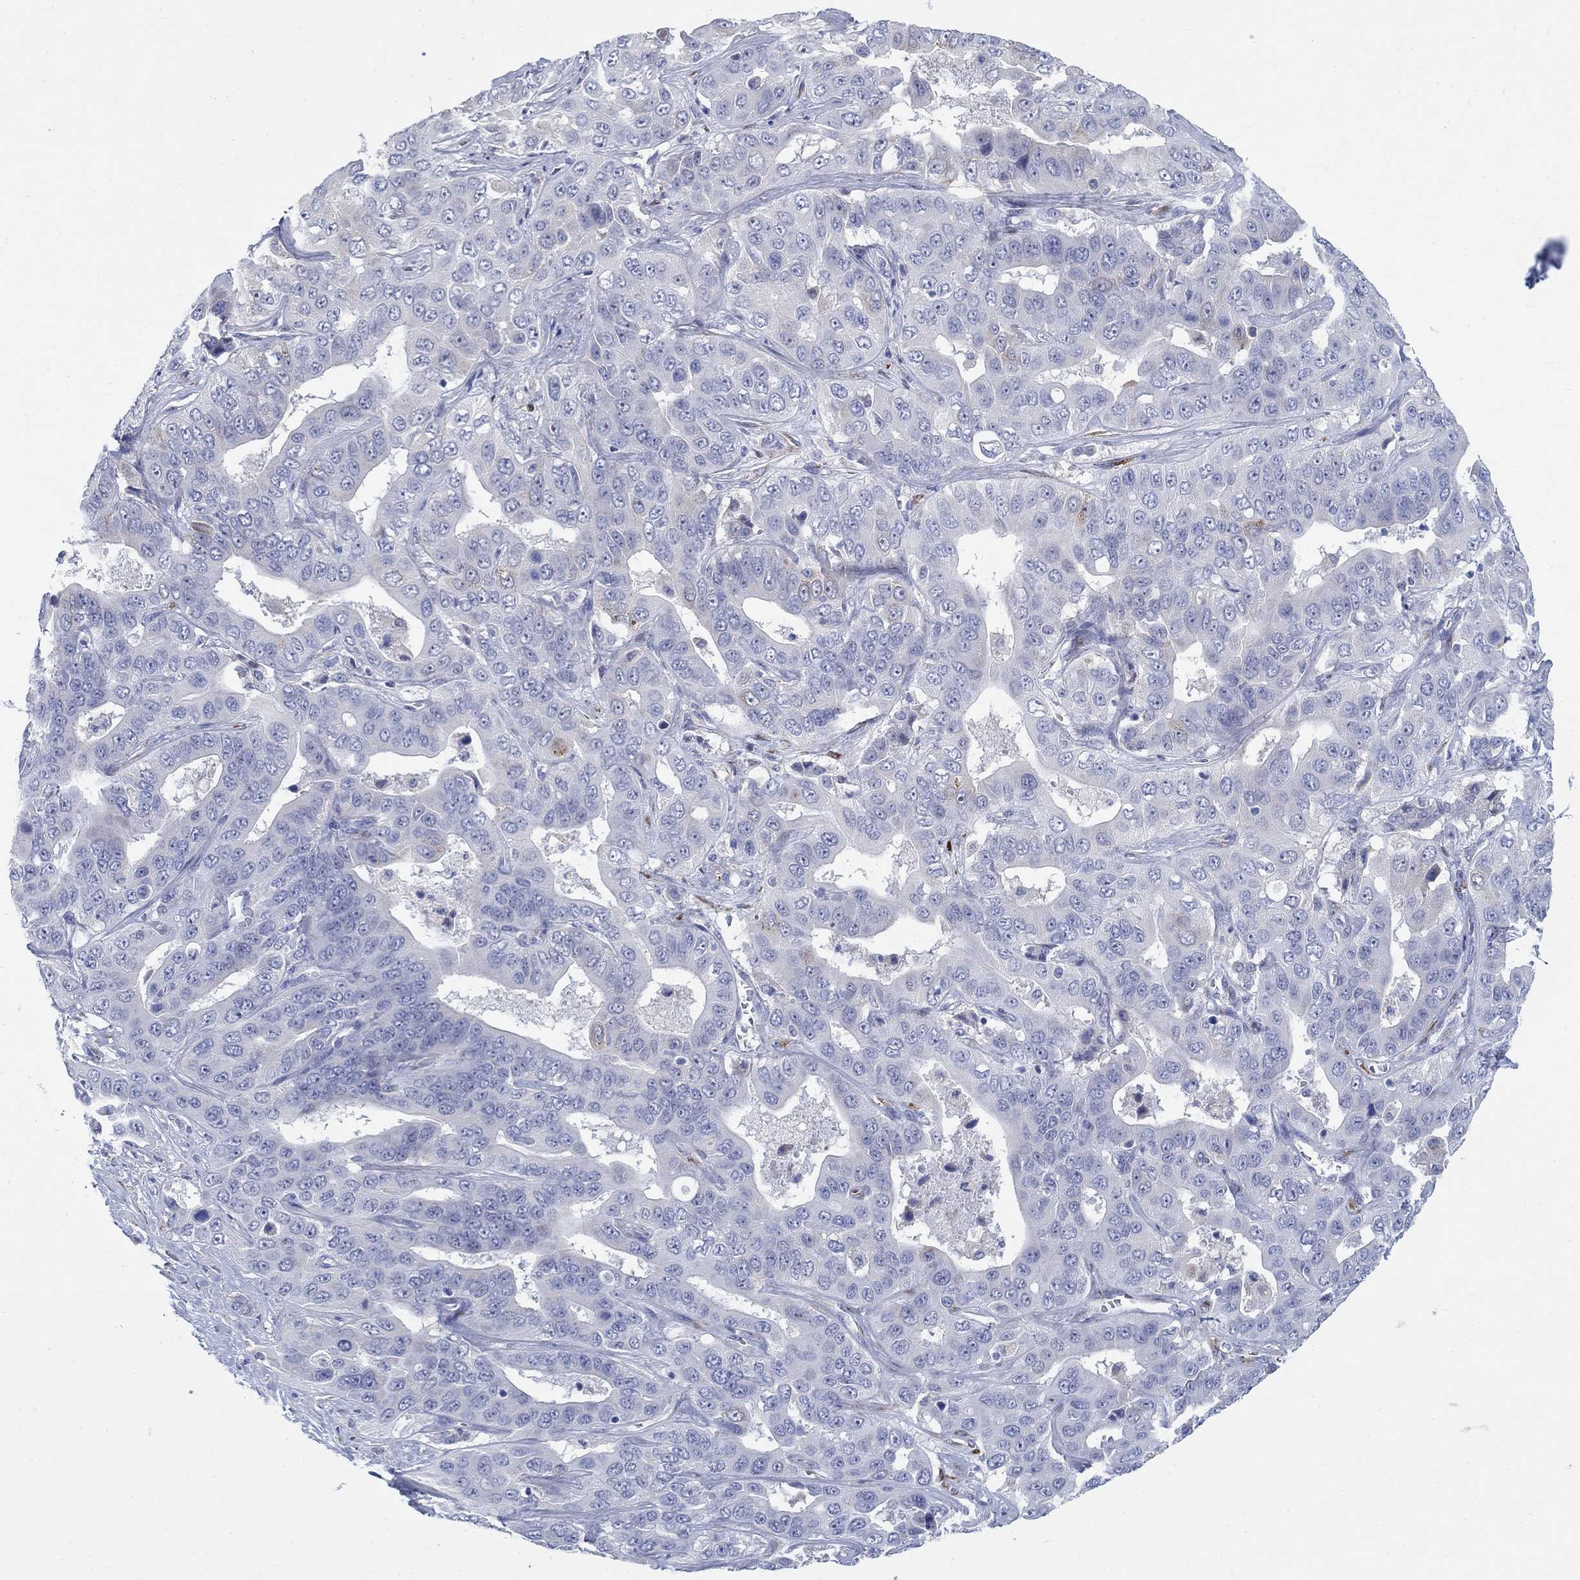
{"staining": {"intensity": "negative", "quantity": "none", "location": "none"}, "tissue": "liver cancer", "cell_type": "Tumor cells", "image_type": "cancer", "snomed": [{"axis": "morphology", "description": "Cholangiocarcinoma"}, {"axis": "topography", "description": "Liver"}], "caption": "Immunohistochemistry (IHC) photomicrograph of human cholangiocarcinoma (liver) stained for a protein (brown), which reveals no staining in tumor cells.", "gene": "REEP2", "patient": {"sex": "female", "age": 52}}